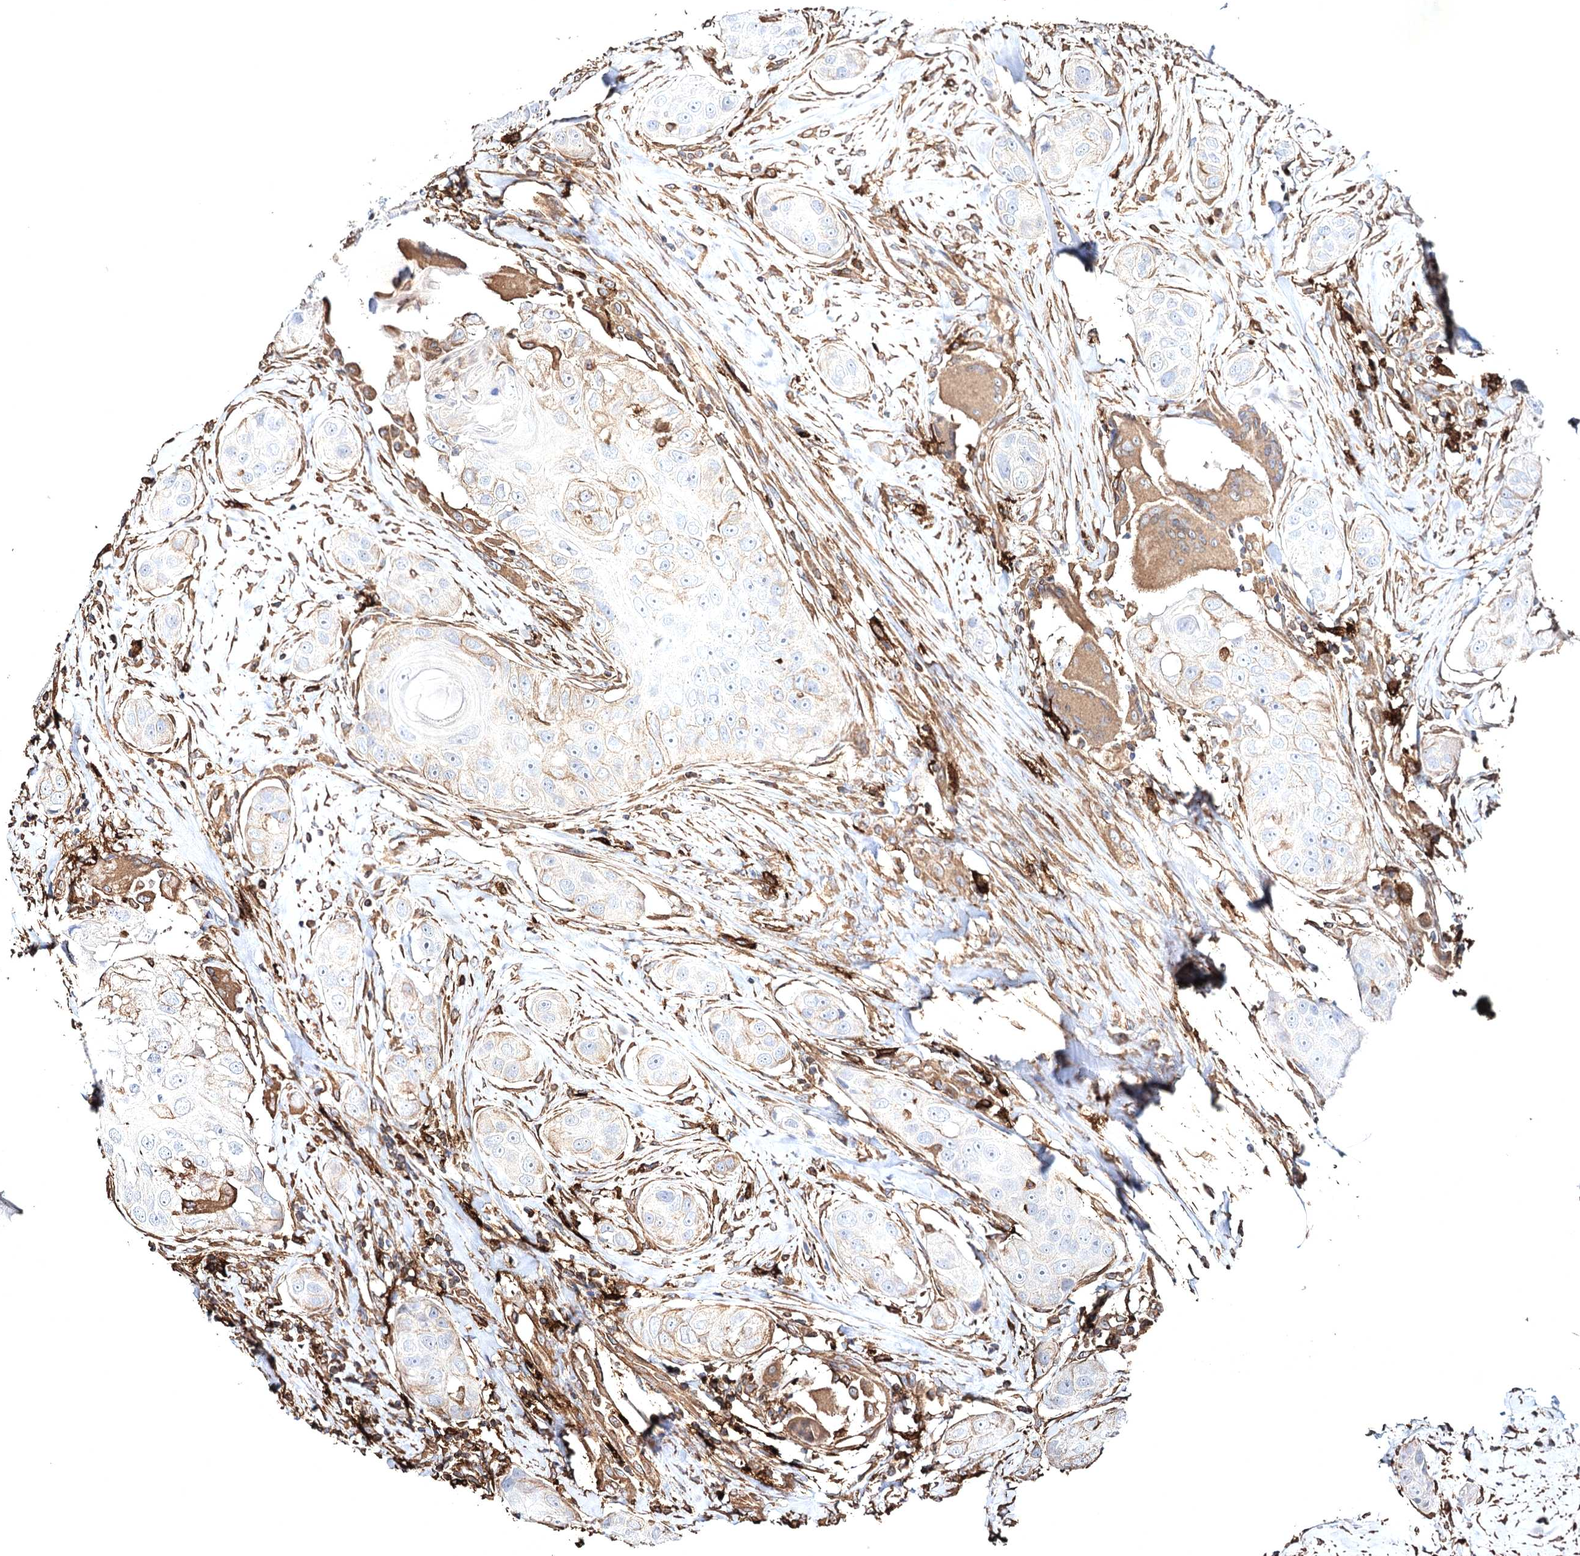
{"staining": {"intensity": "weak", "quantity": "<25%", "location": "cytoplasmic/membranous"}, "tissue": "head and neck cancer", "cell_type": "Tumor cells", "image_type": "cancer", "snomed": [{"axis": "morphology", "description": "Normal tissue, NOS"}, {"axis": "morphology", "description": "Squamous cell carcinoma, NOS"}, {"axis": "topography", "description": "Skeletal muscle"}, {"axis": "topography", "description": "Head-Neck"}], "caption": "Tumor cells show no significant positivity in head and neck squamous cell carcinoma.", "gene": "CLEC4M", "patient": {"sex": "male", "age": 51}}